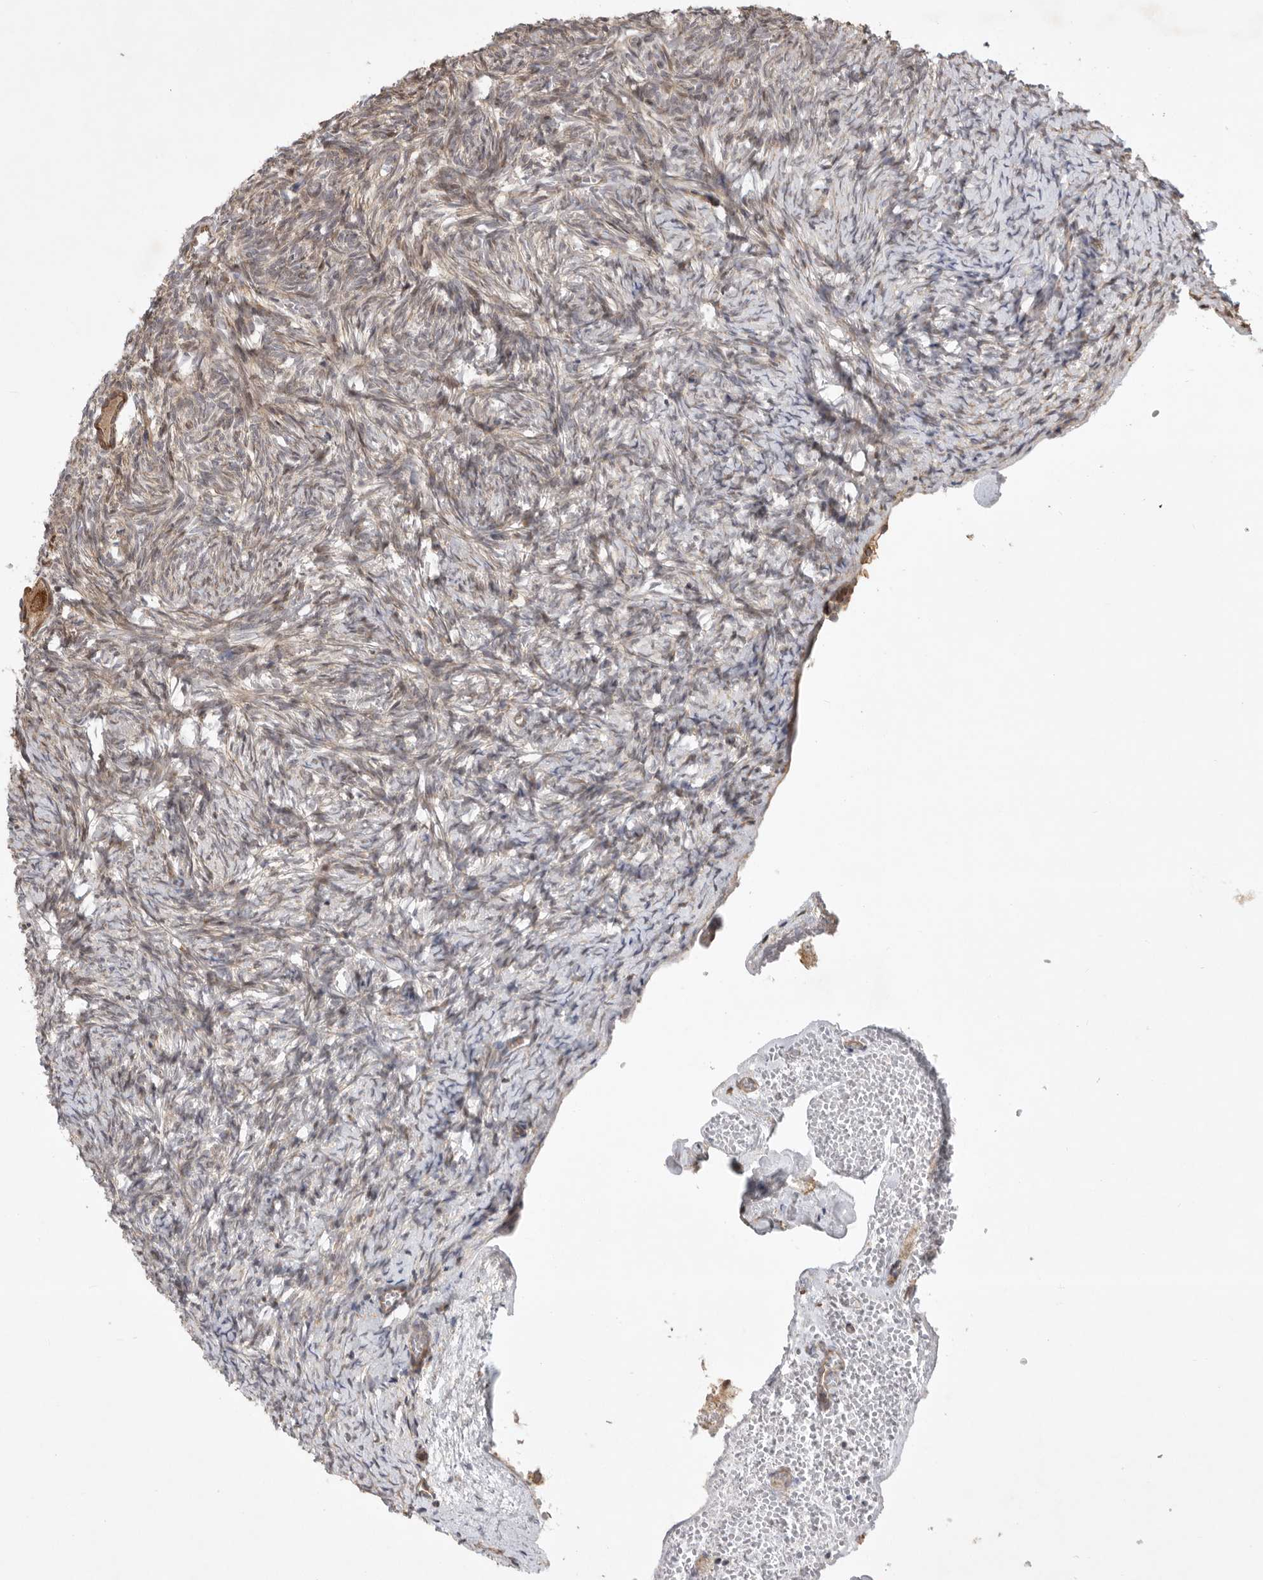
{"staining": {"intensity": "moderate", "quantity": ">75%", "location": "cytoplasmic/membranous"}, "tissue": "ovary", "cell_type": "Follicle cells", "image_type": "normal", "snomed": [{"axis": "morphology", "description": "Normal tissue, NOS"}, {"axis": "topography", "description": "Ovary"}], "caption": "IHC of unremarkable ovary reveals medium levels of moderate cytoplasmic/membranous staining in about >75% of follicle cells. (DAB (3,3'-diaminobenzidine) IHC, brown staining for protein, blue staining for nuclei).", "gene": "DPH7", "patient": {"sex": "female", "age": 34}}